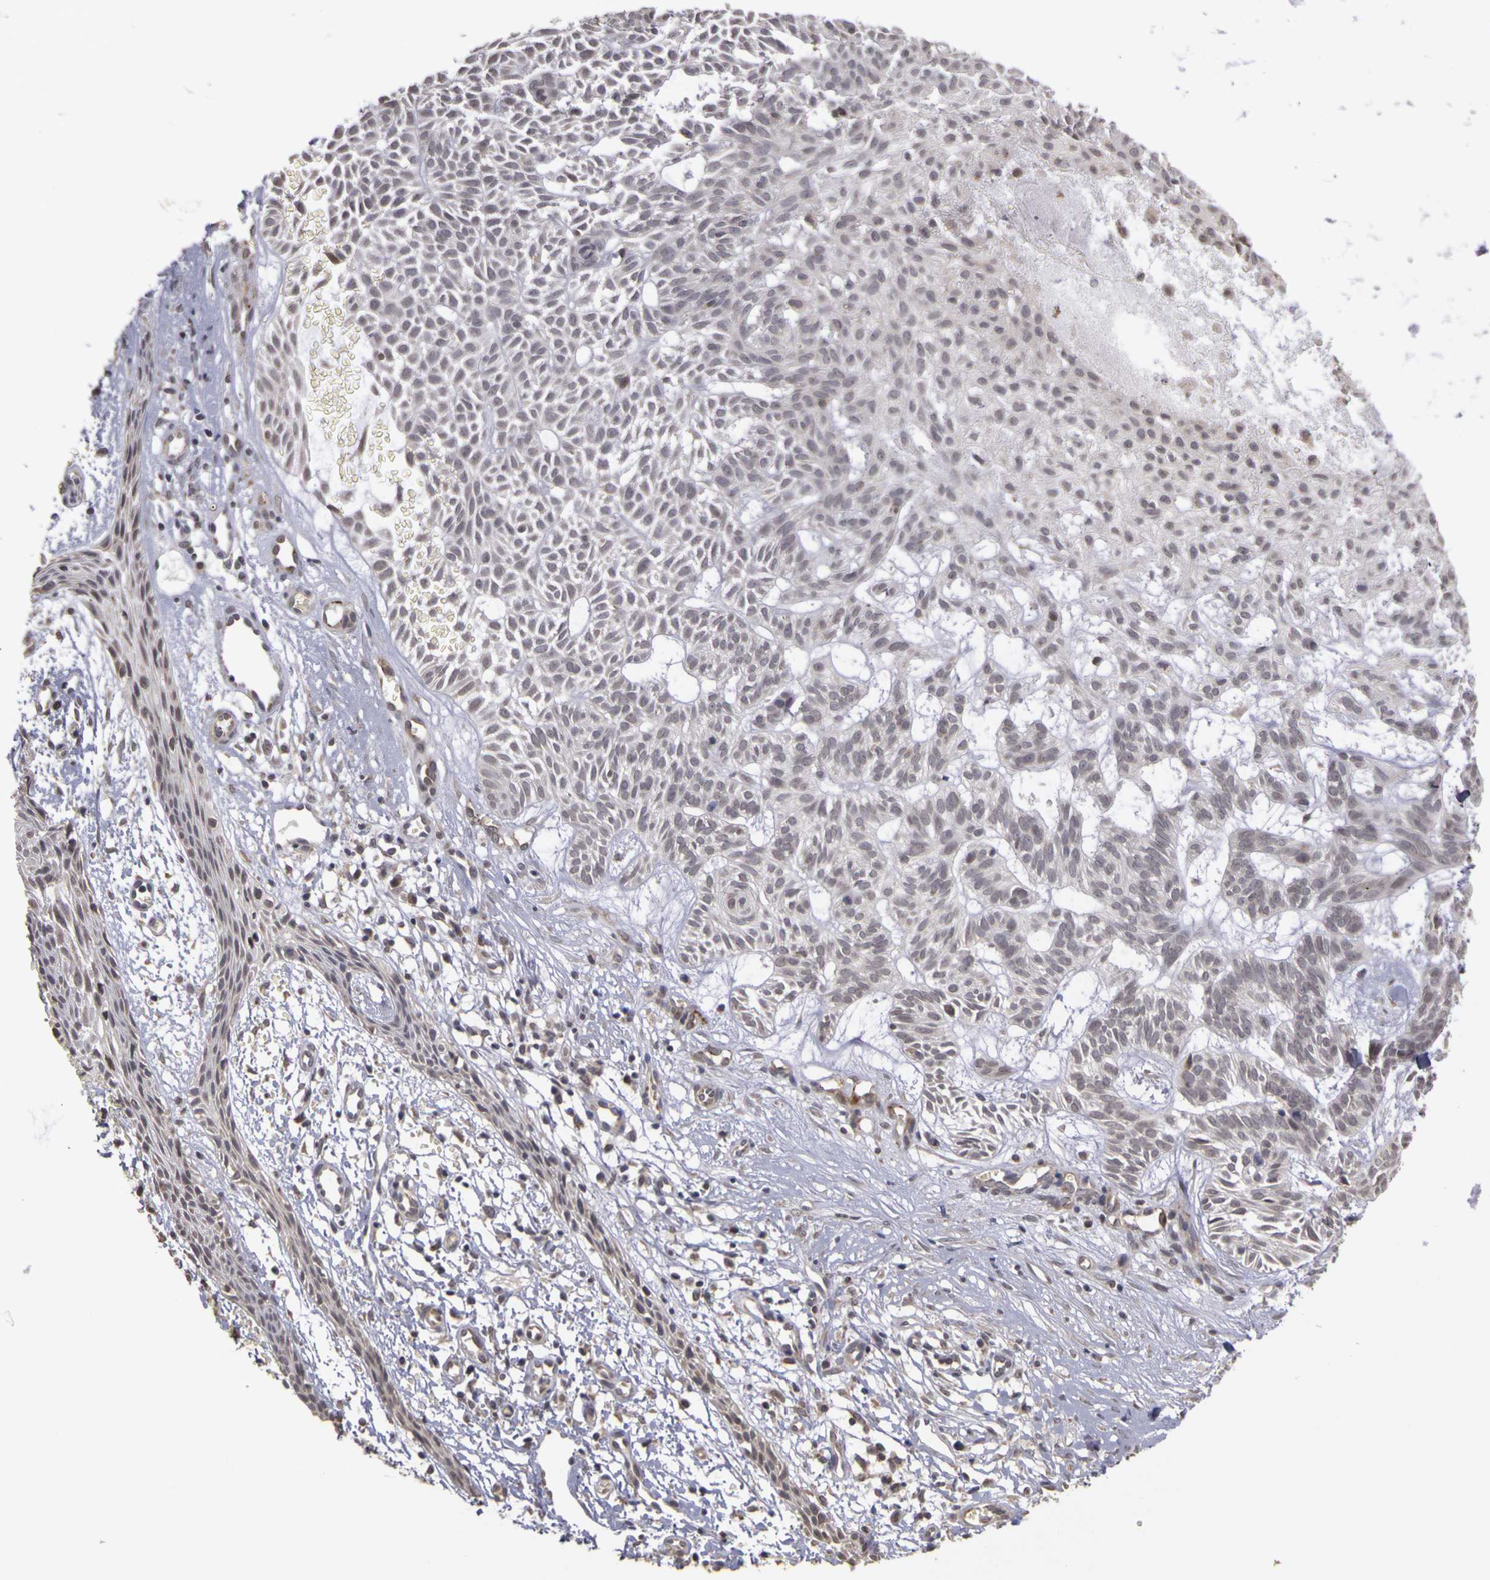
{"staining": {"intensity": "negative", "quantity": "none", "location": "none"}, "tissue": "skin cancer", "cell_type": "Tumor cells", "image_type": "cancer", "snomed": [{"axis": "morphology", "description": "Basal cell carcinoma"}, {"axis": "topography", "description": "Skin"}], "caption": "The histopathology image demonstrates no staining of tumor cells in basal cell carcinoma (skin).", "gene": "FRMD7", "patient": {"sex": "male", "age": 75}}